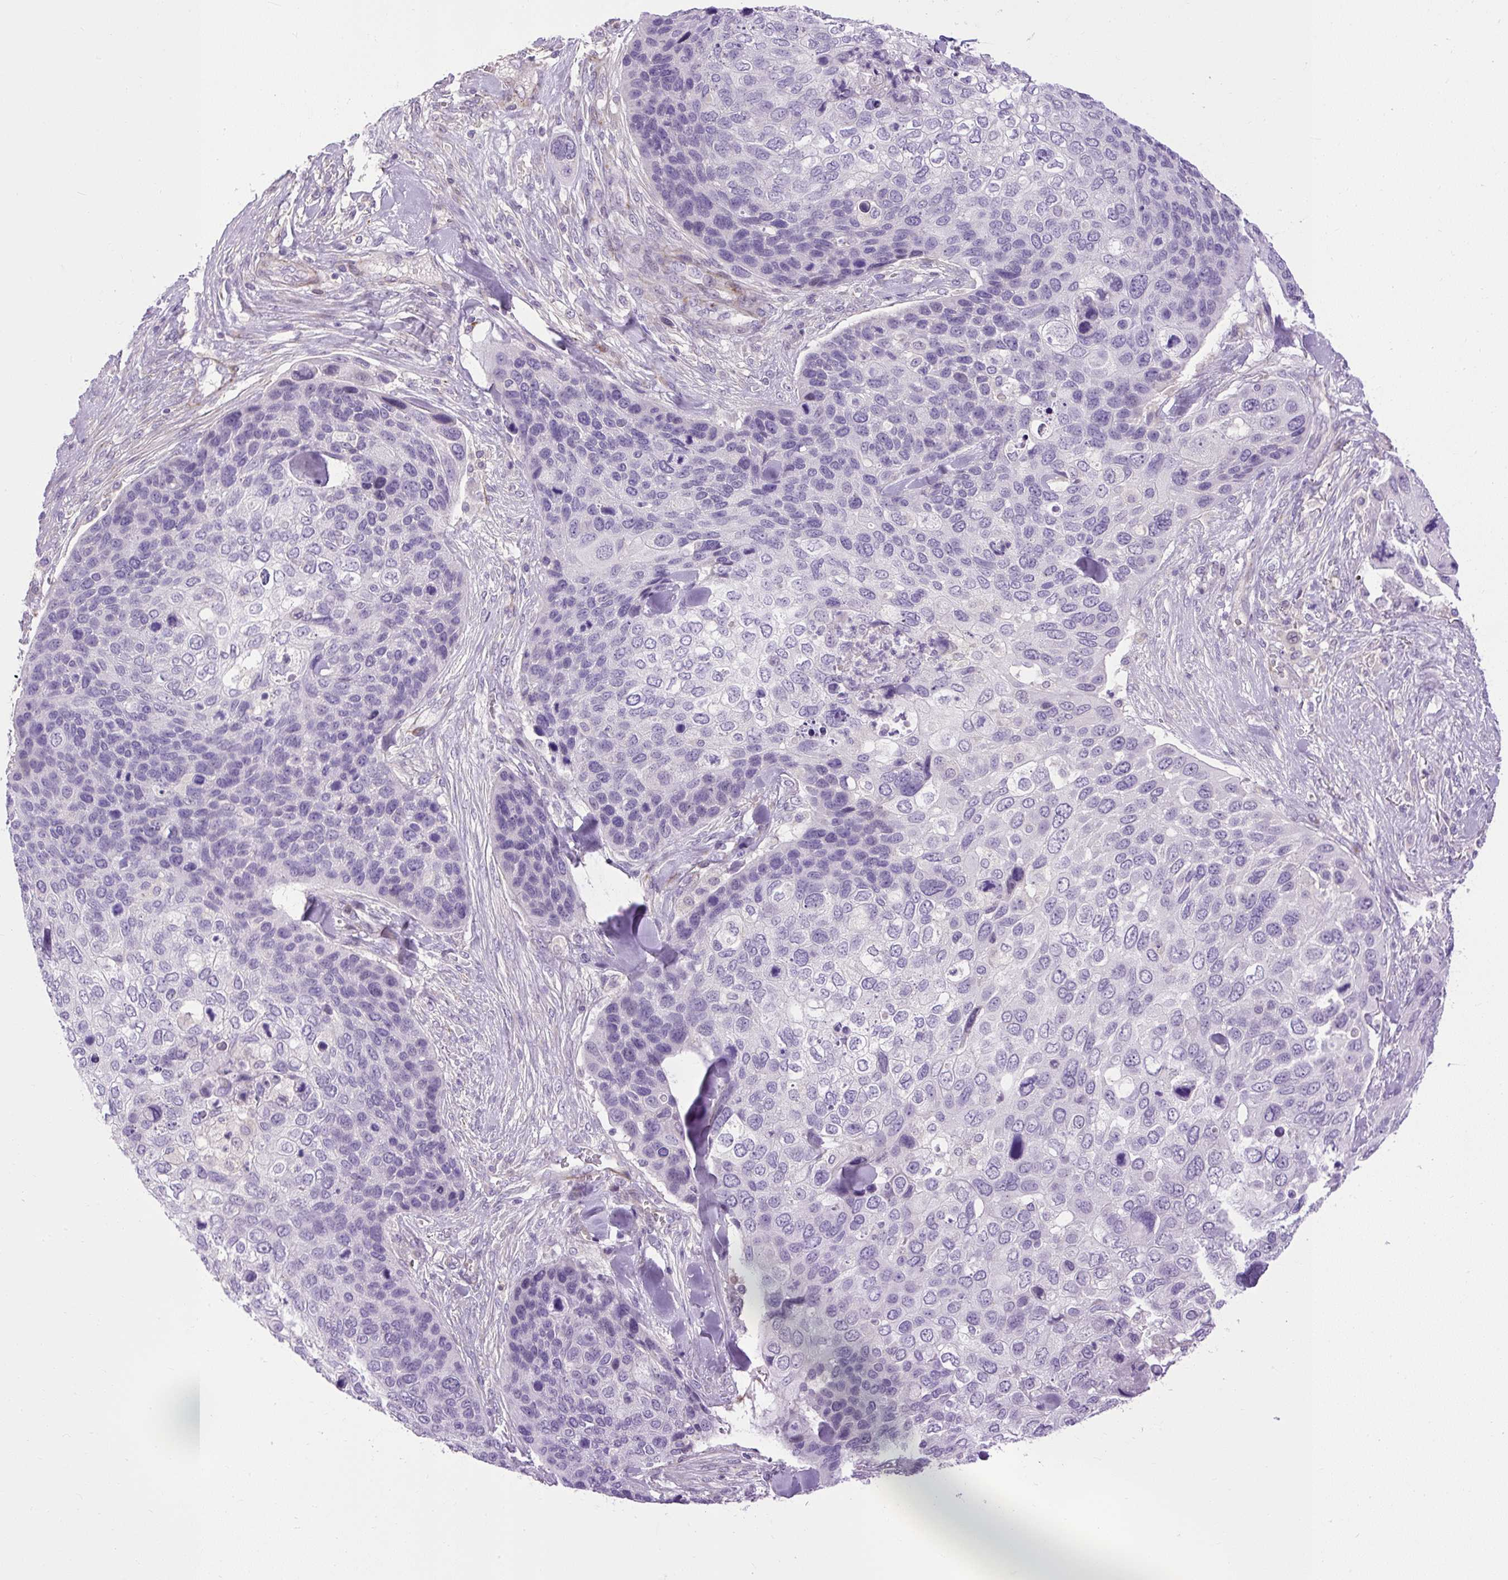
{"staining": {"intensity": "negative", "quantity": "none", "location": "none"}, "tissue": "skin cancer", "cell_type": "Tumor cells", "image_type": "cancer", "snomed": [{"axis": "morphology", "description": "Basal cell carcinoma"}, {"axis": "topography", "description": "Skin"}], "caption": "High power microscopy photomicrograph of an immunohistochemistry (IHC) photomicrograph of basal cell carcinoma (skin), revealing no significant expression in tumor cells.", "gene": "VWA7", "patient": {"sex": "female", "age": 74}}